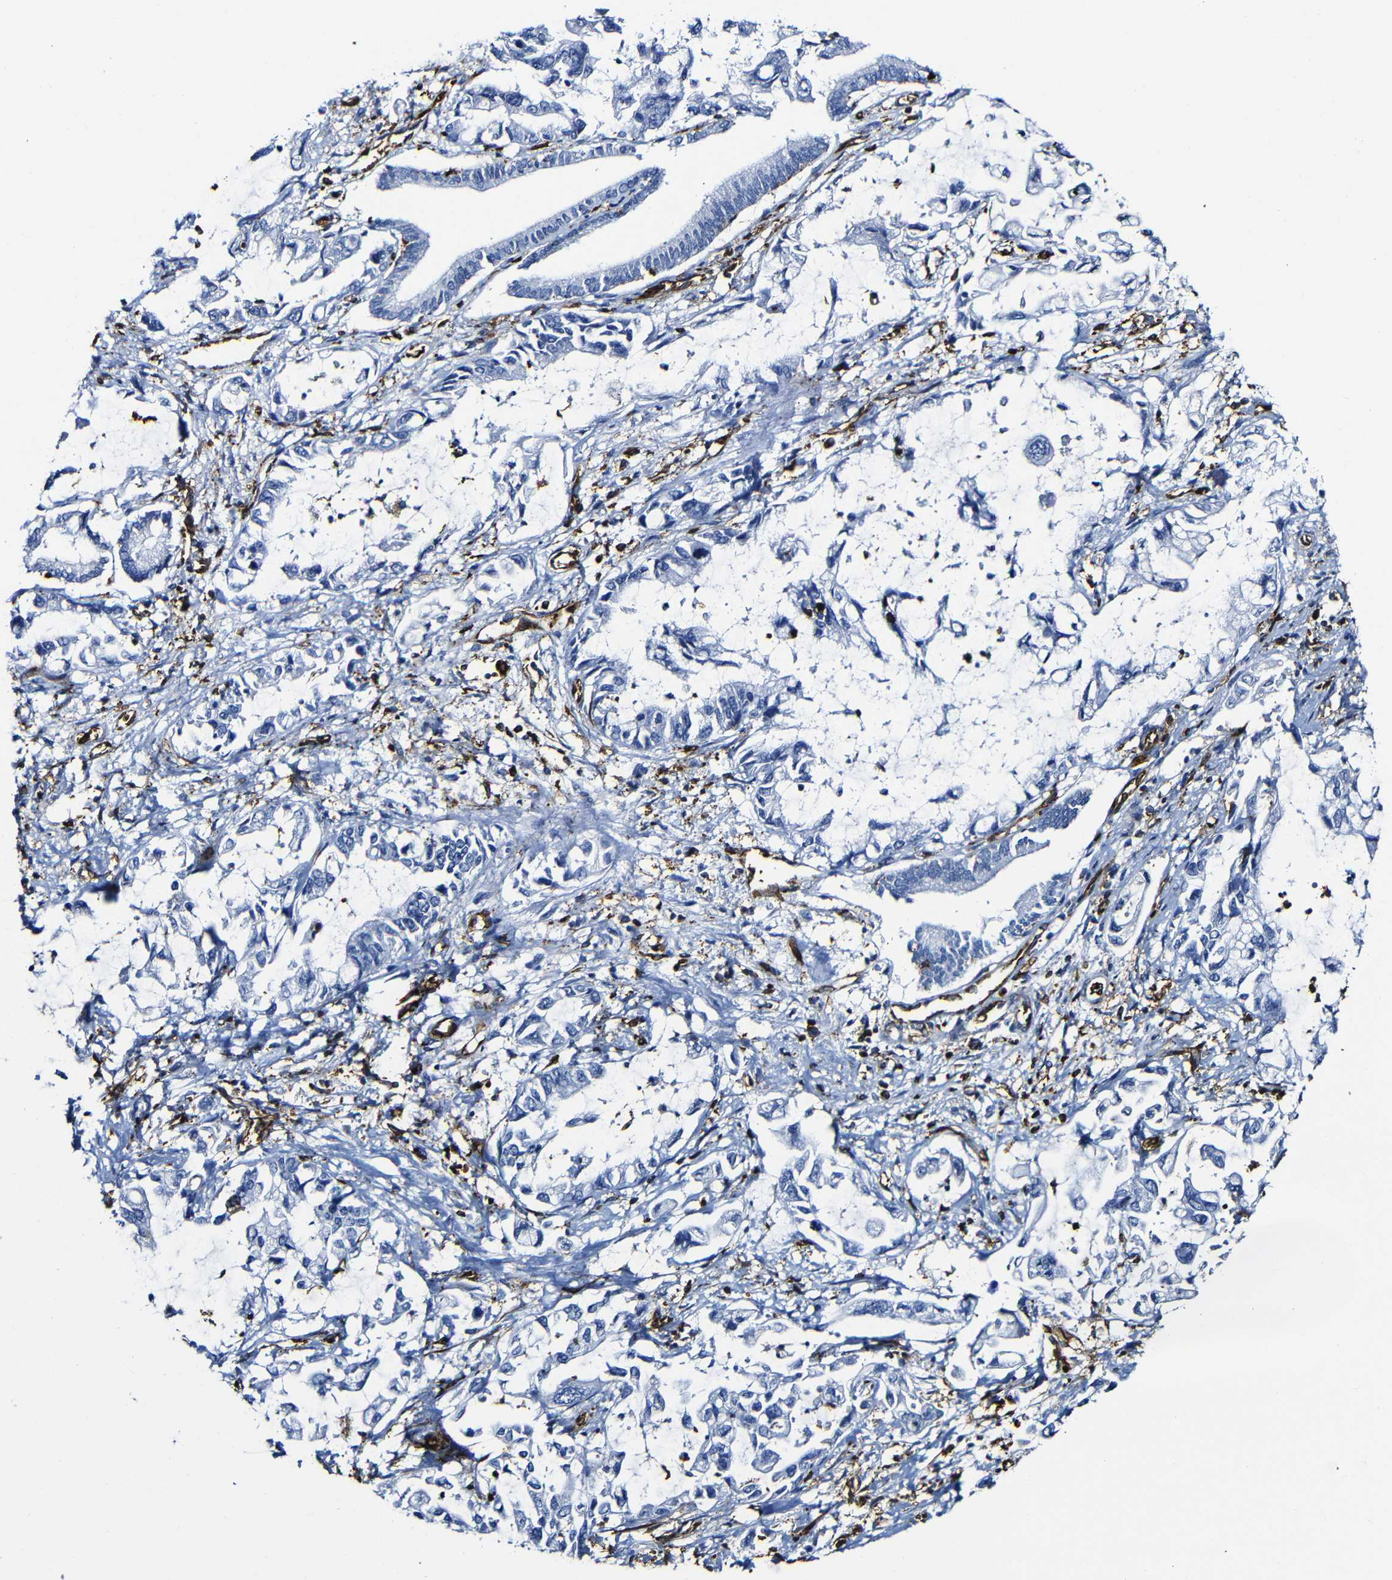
{"staining": {"intensity": "negative", "quantity": "none", "location": "none"}, "tissue": "pancreatic cancer", "cell_type": "Tumor cells", "image_type": "cancer", "snomed": [{"axis": "morphology", "description": "Adenocarcinoma, NOS"}, {"axis": "topography", "description": "Pancreas"}], "caption": "The histopathology image shows no staining of tumor cells in pancreatic cancer.", "gene": "MSN", "patient": {"sex": "male", "age": 56}}